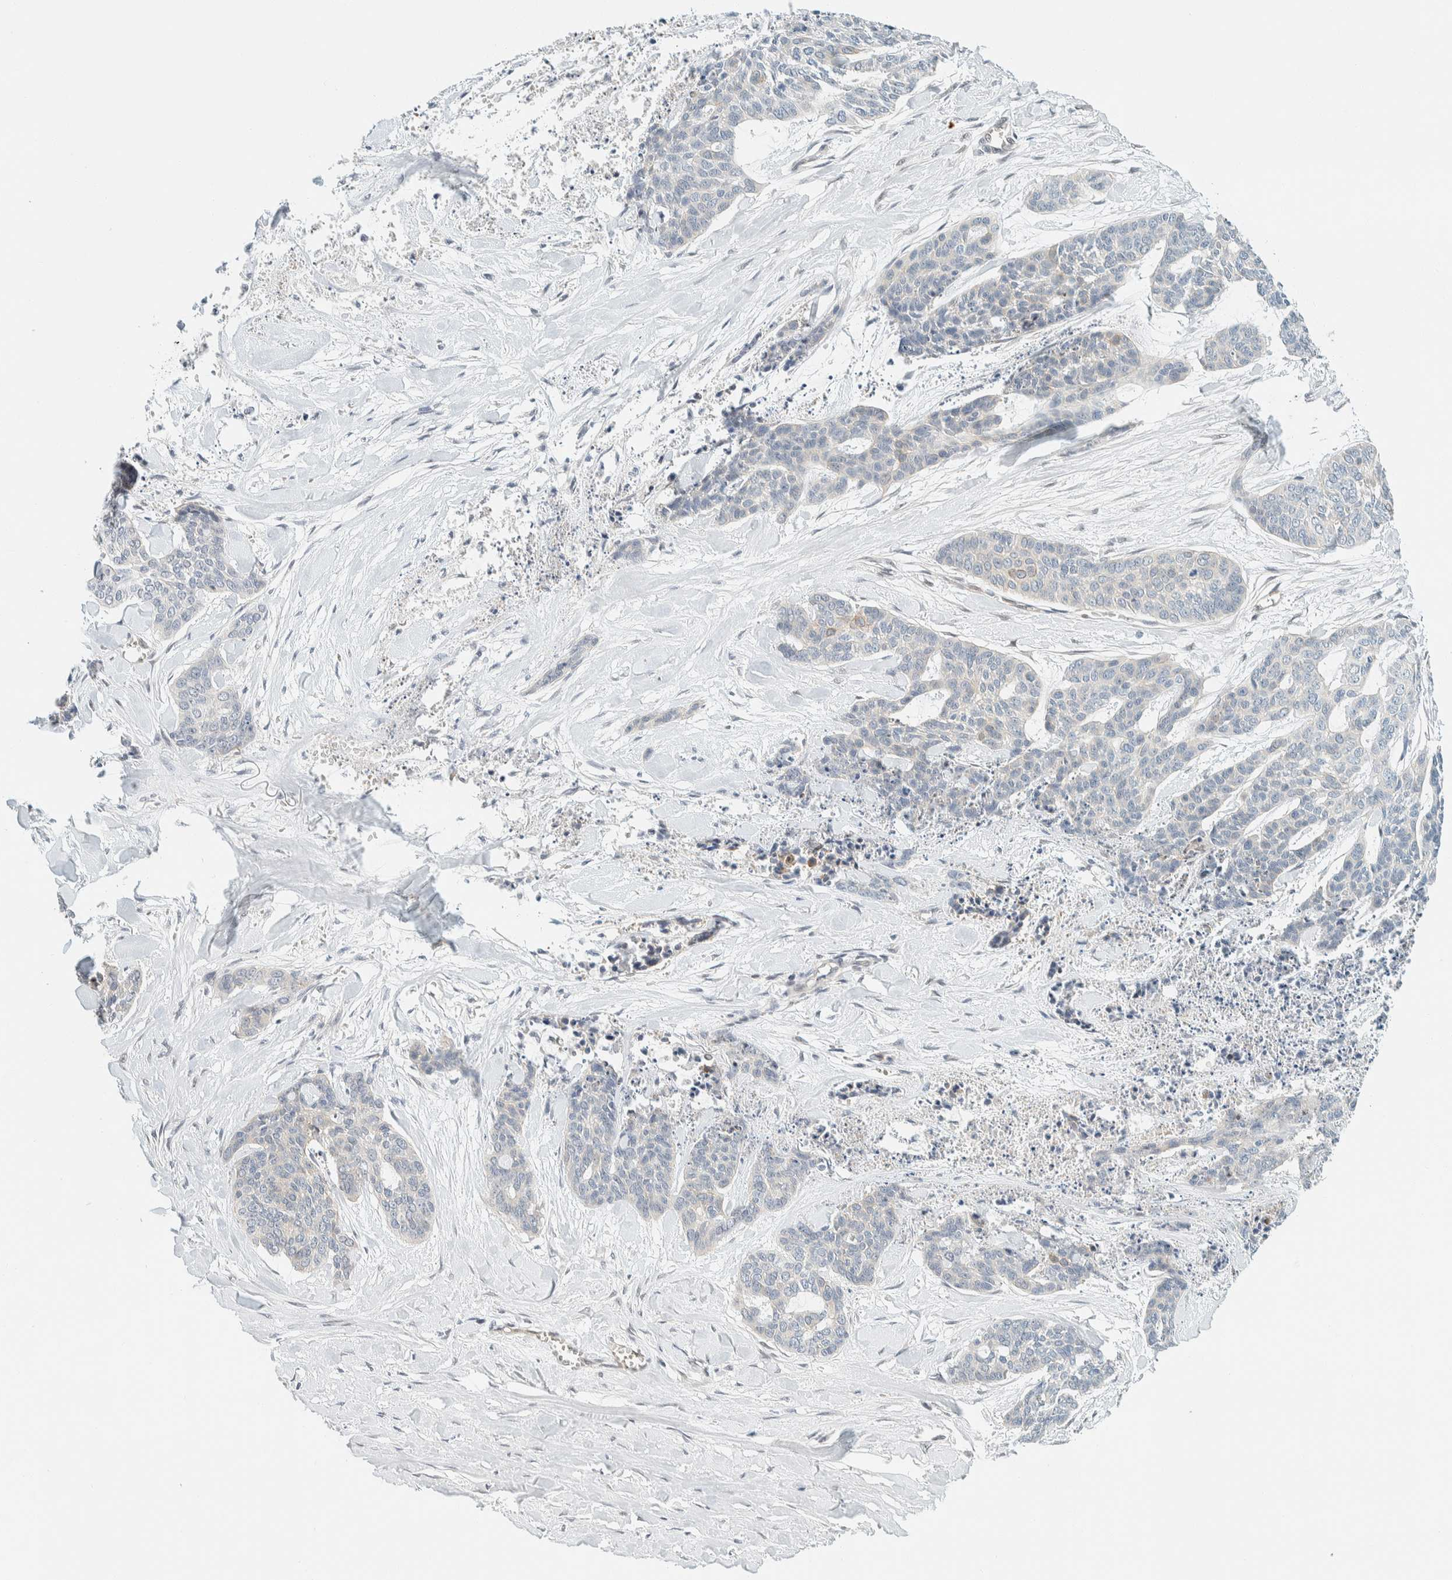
{"staining": {"intensity": "negative", "quantity": "none", "location": "none"}, "tissue": "skin cancer", "cell_type": "Tumor cells", "image_type": "cancer", "snomed": [{"axis": "morphology", "description": "Basal cell carcinoma"}, {"axis": "topography", "description": "Skin"}], "caption": "The immunohistochemistry (IHC) micrograph has no significant positivity in tumor cells of basal cell carcinoma (skin) tissue.", "gene": "TSTD2", "patient": {"sex": "female", "age": 64}}